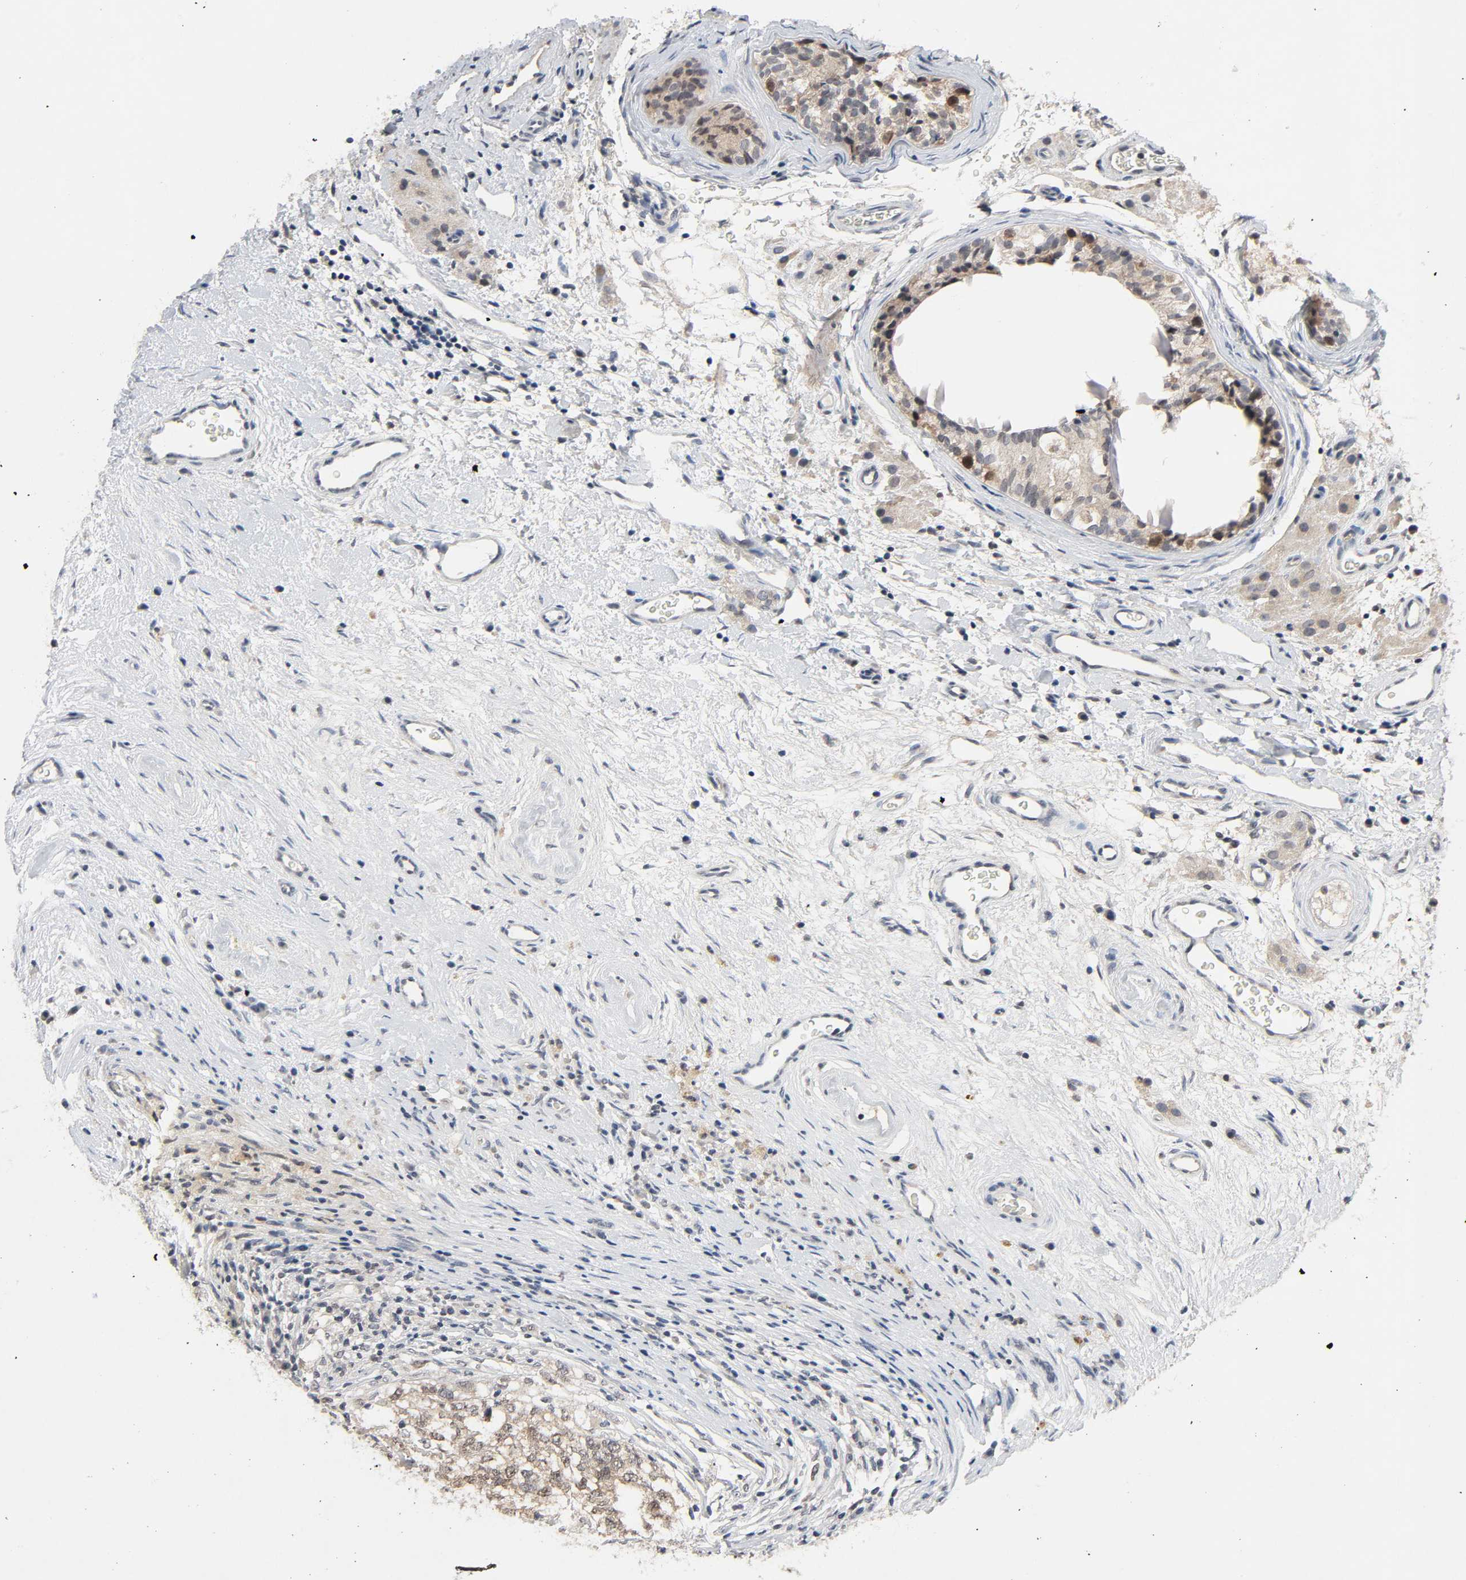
{"staining": {"intensity": "moderate", "quantity": ">75%", "location": "cytoplasmic/membranous,nuclear"}, "tissue": "testis cancer", "cell_type": "Tumor cells", "image_type": "cancer", "snomed": [{"axis": "morphology", "description": "Carcinoma, Embryonal, NOS"}, {"axis": "topography", "description": "Testis"}], "caption": "This is an image of immunohistochemistry staining of embryonal carcinoma (testis), which shows moderate positivity in the cytoplasmic/membranous and nuclear of tumor cells.", "gene": "MAPKAPK5", "patient": {"sex": "male", "age": 21}}